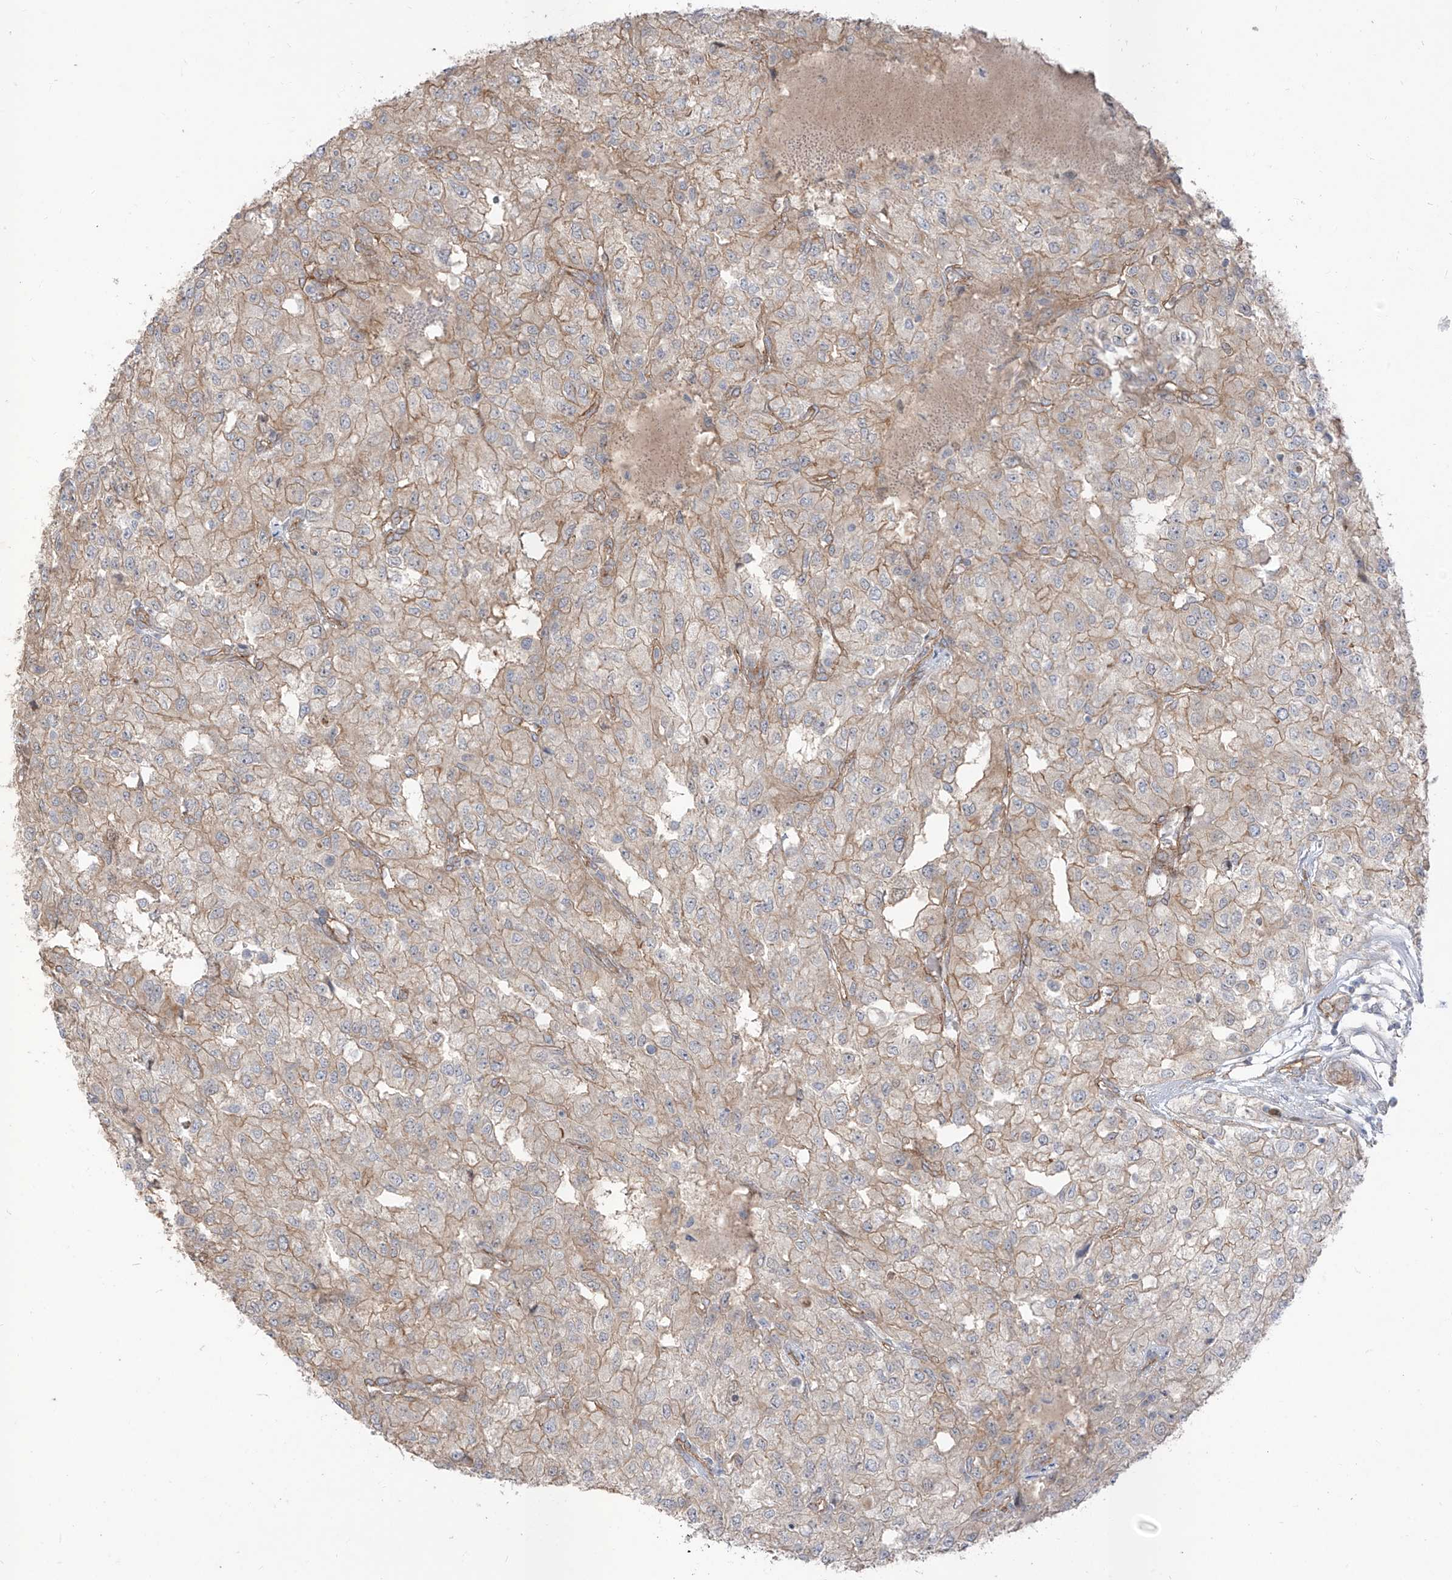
{"staining": {"intensity": "weak", "quantity": "25%-75%", "location": "cytoplasmic/membranous"}, "tissue": "renal cancer", "cell_type": "Tumor cells", "image_type": "cancer", "snomed": [{"axis": "morphology", "description": "Adenocarcinoma, NOS"}, {"axis": "topography", "description": "Kidney"}], "caption": "Immunohistochemical staining of adenocarcinoma (renal) exhibits low levels of weak cytoplasmic/membranous protein staining in approximately 25%-75% of tumor cells.", "gene": "EPHX4", "patient": {"sex": "female", "age": 54}}